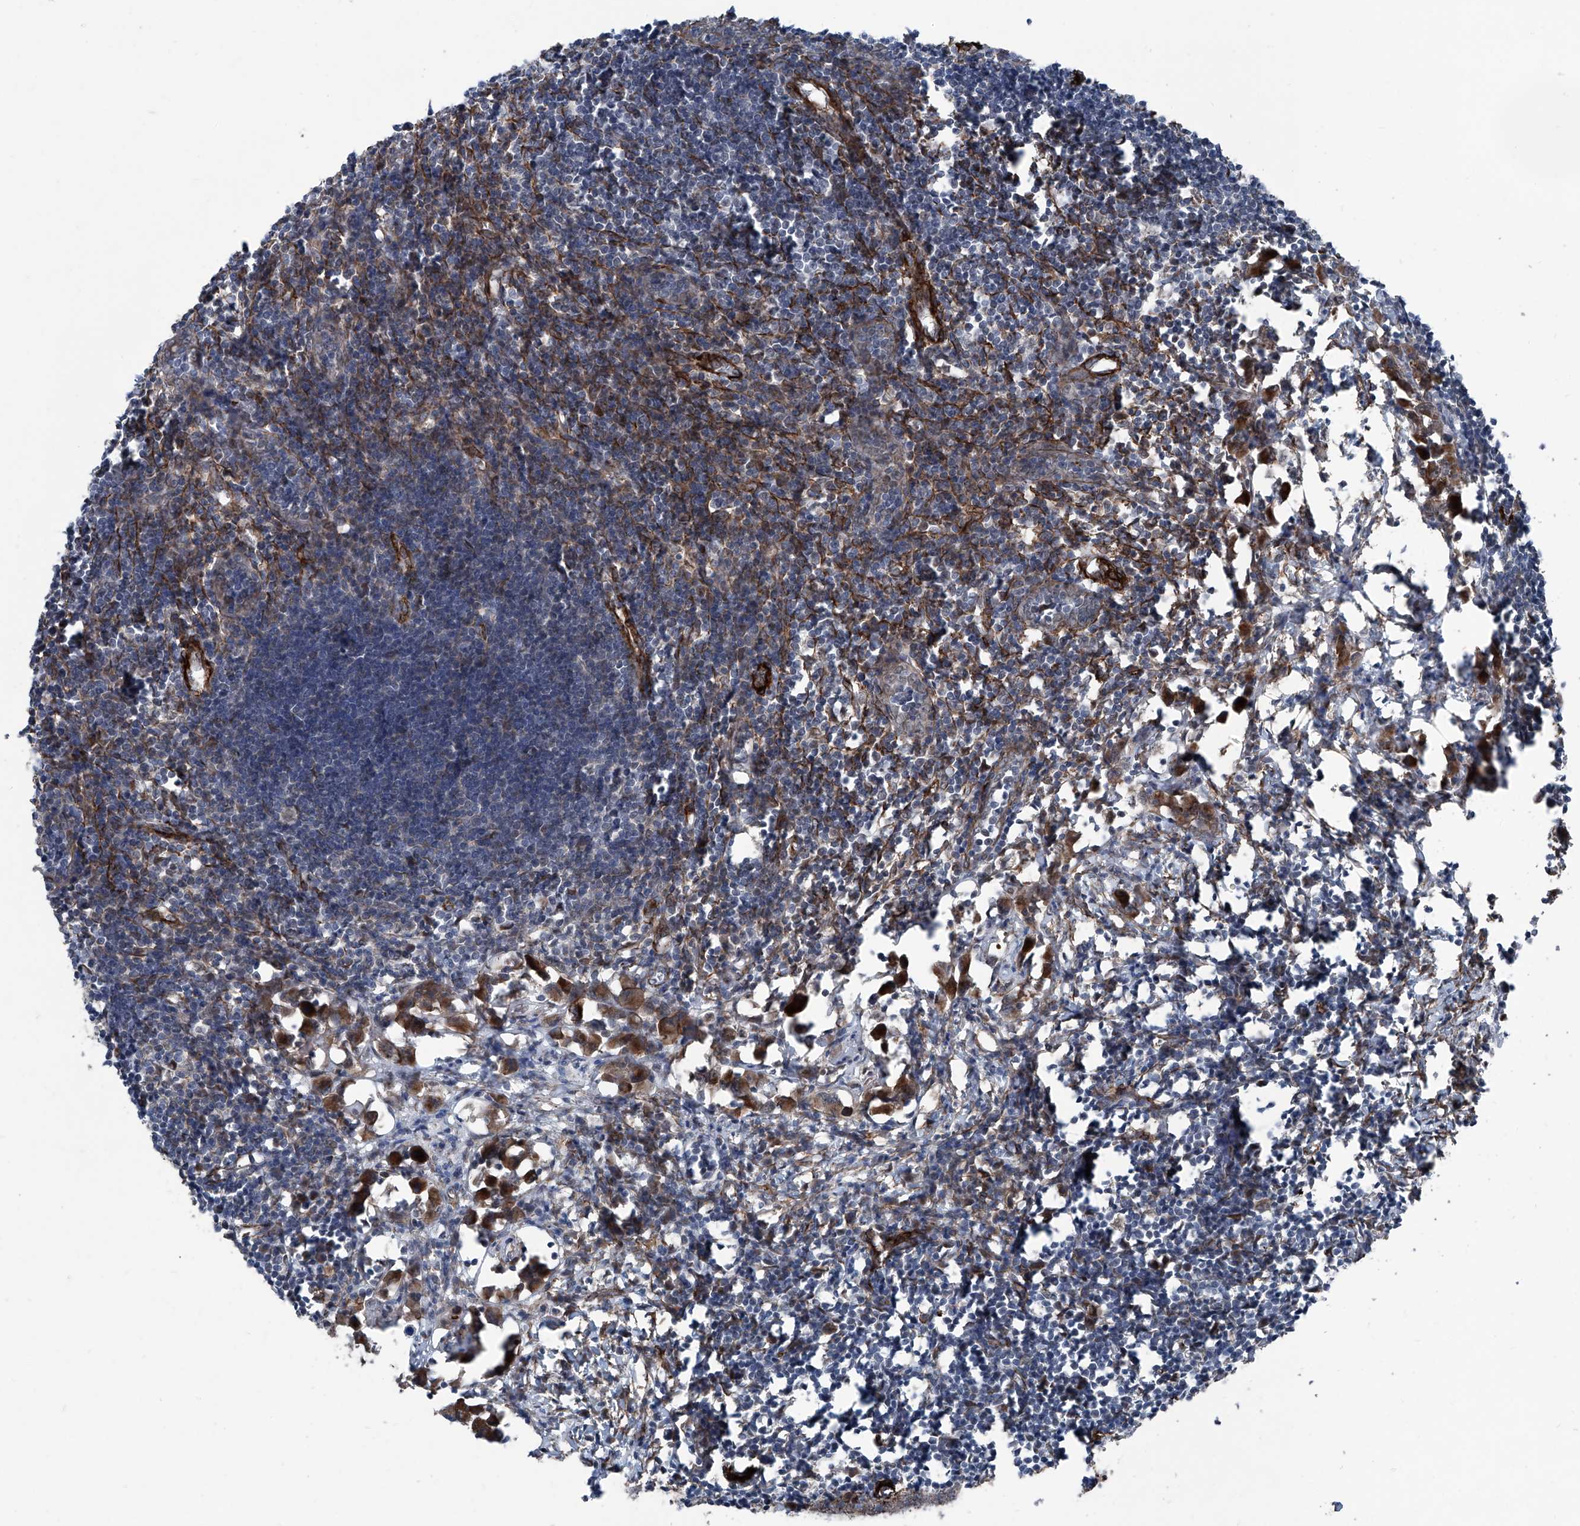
{"staining": {"intensity": "weak", "quantity": "<25%", "location": "cytoplasmic/membranous"}, "tissue": "lymph node", "cell_type": "Germinal center cells", "image_type": "normal", "snomed": [{"axis": "morphology", "description": "Normal tissue, NOS"}, {"axis": "morphology", "description": "Malignant melanoma, Metastatic site"}, {"axis": "topography", "description": "Lymph node"}], "caption": "Lymph node stained for a protein using immunohistochemistry shows no expression germinal center cells.", "gene": "COA7", "patient": {"sex": "male", "age": 41}}